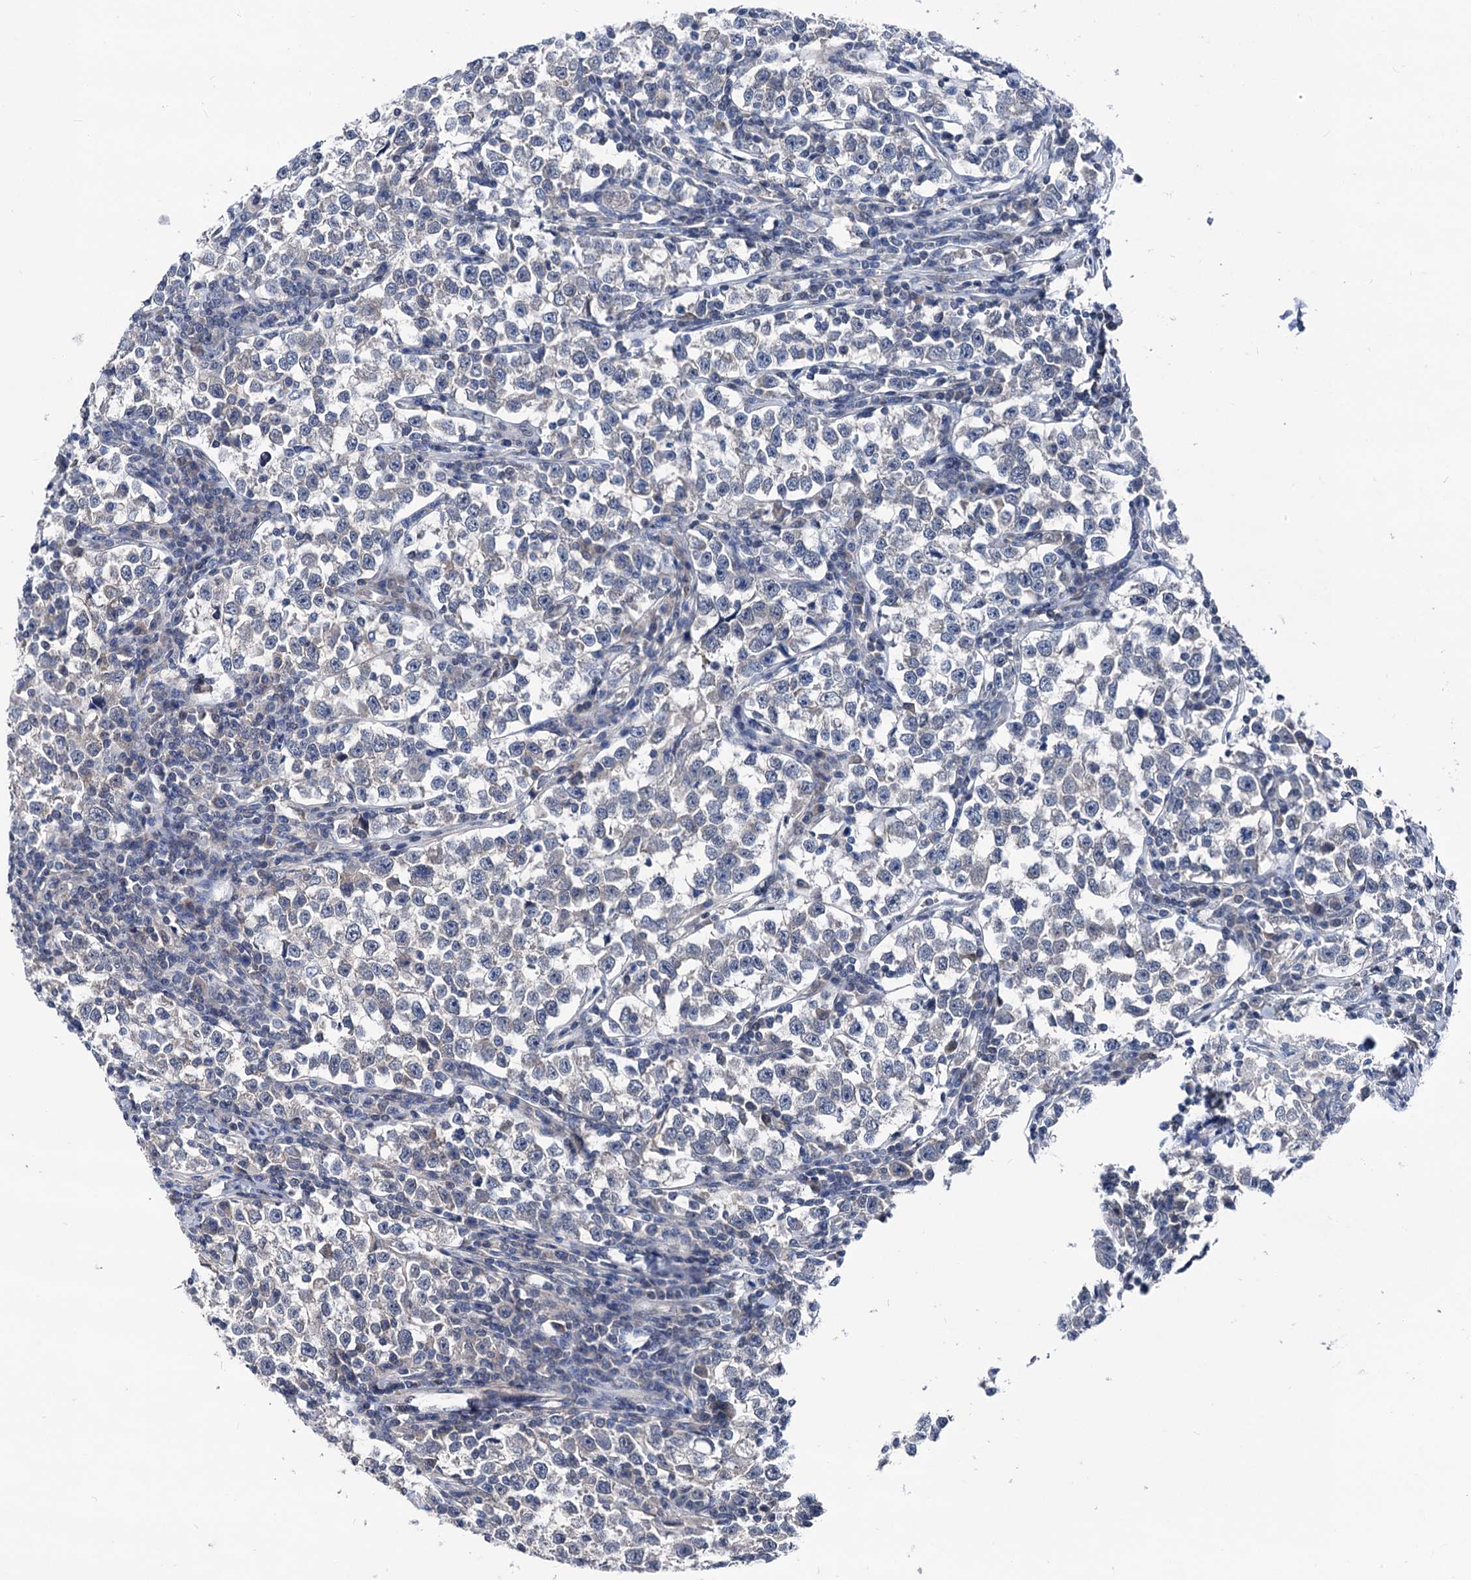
{"staining": {"intensity": "negative", "quantity": "none", "location": "none"}, "tissue": "testis cancer", "cell_type": "Tumor cells", "image_type": "cancer", "snomed": [{"axis": "morphology", "description": "Normal tissue, NOS"}, {"axis": "morphology", "description": "Seminoma, NOS"}, {"axis": "topography", "description": "Testis"}], "caption": "A high-resolution micrograph shows immunohistochemistry staining of testis seminoma, which reveals no significant staining in tumor cells.", "gene": "GLO1", "patient": {"sex": "male", "age": 43}}